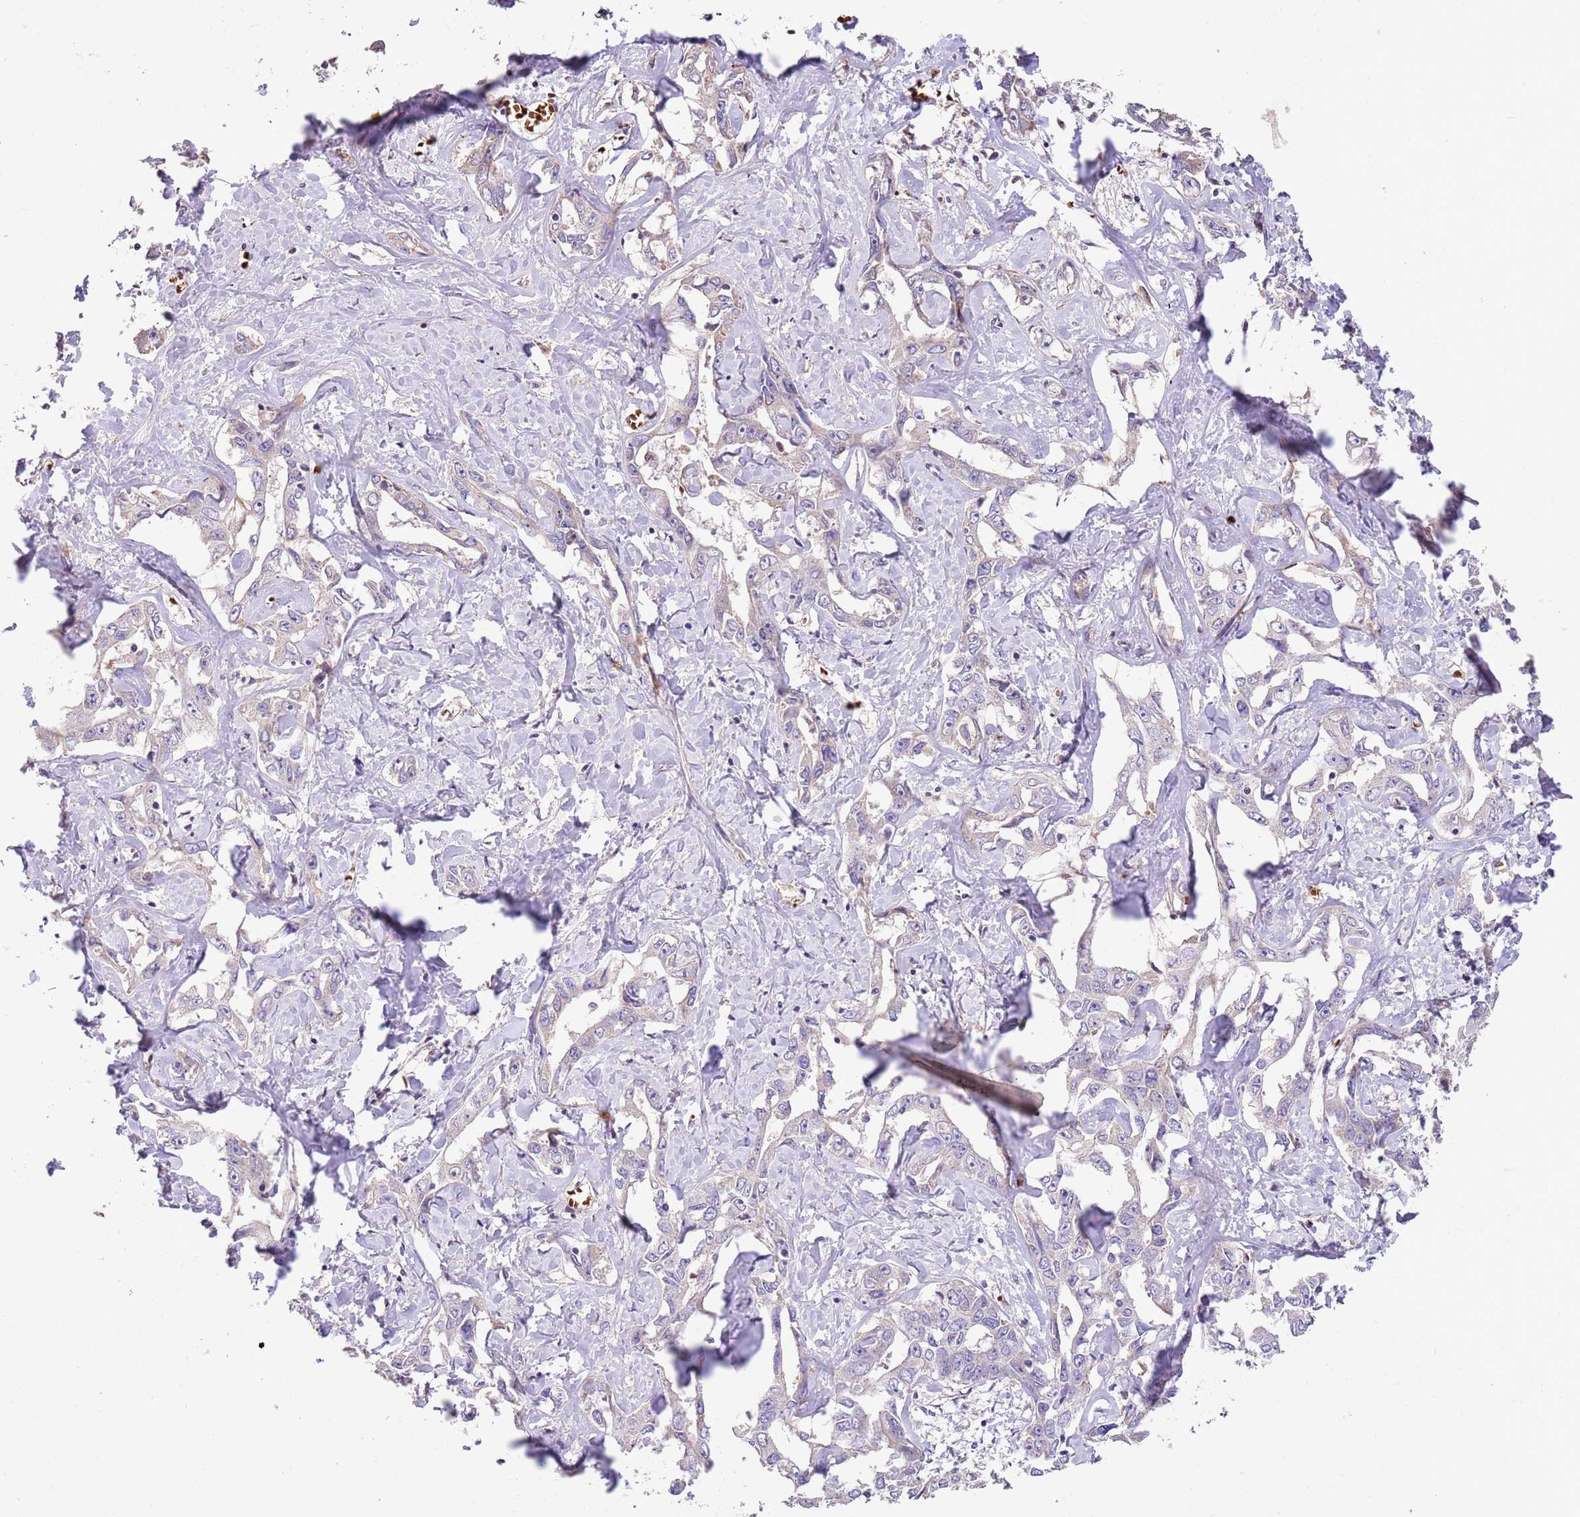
{"staining": {"intensity": "negative", "quantity": "none", "location": "none"}, "tissue": "liver cancer", "cell_type": "Tumor cells", "image_type": "cancer", "snomed": [{"axis": "morphology", "description": "Cholangiocarcinoma"}, {"axis": "topography", "description": "Liver"}], "caption": "Micrograph shows no significant protein expression in tumor cells of liver cholangiocarcinoma.", "gene": "PIGA", "patient": {"sex": "male", "age": 59}}